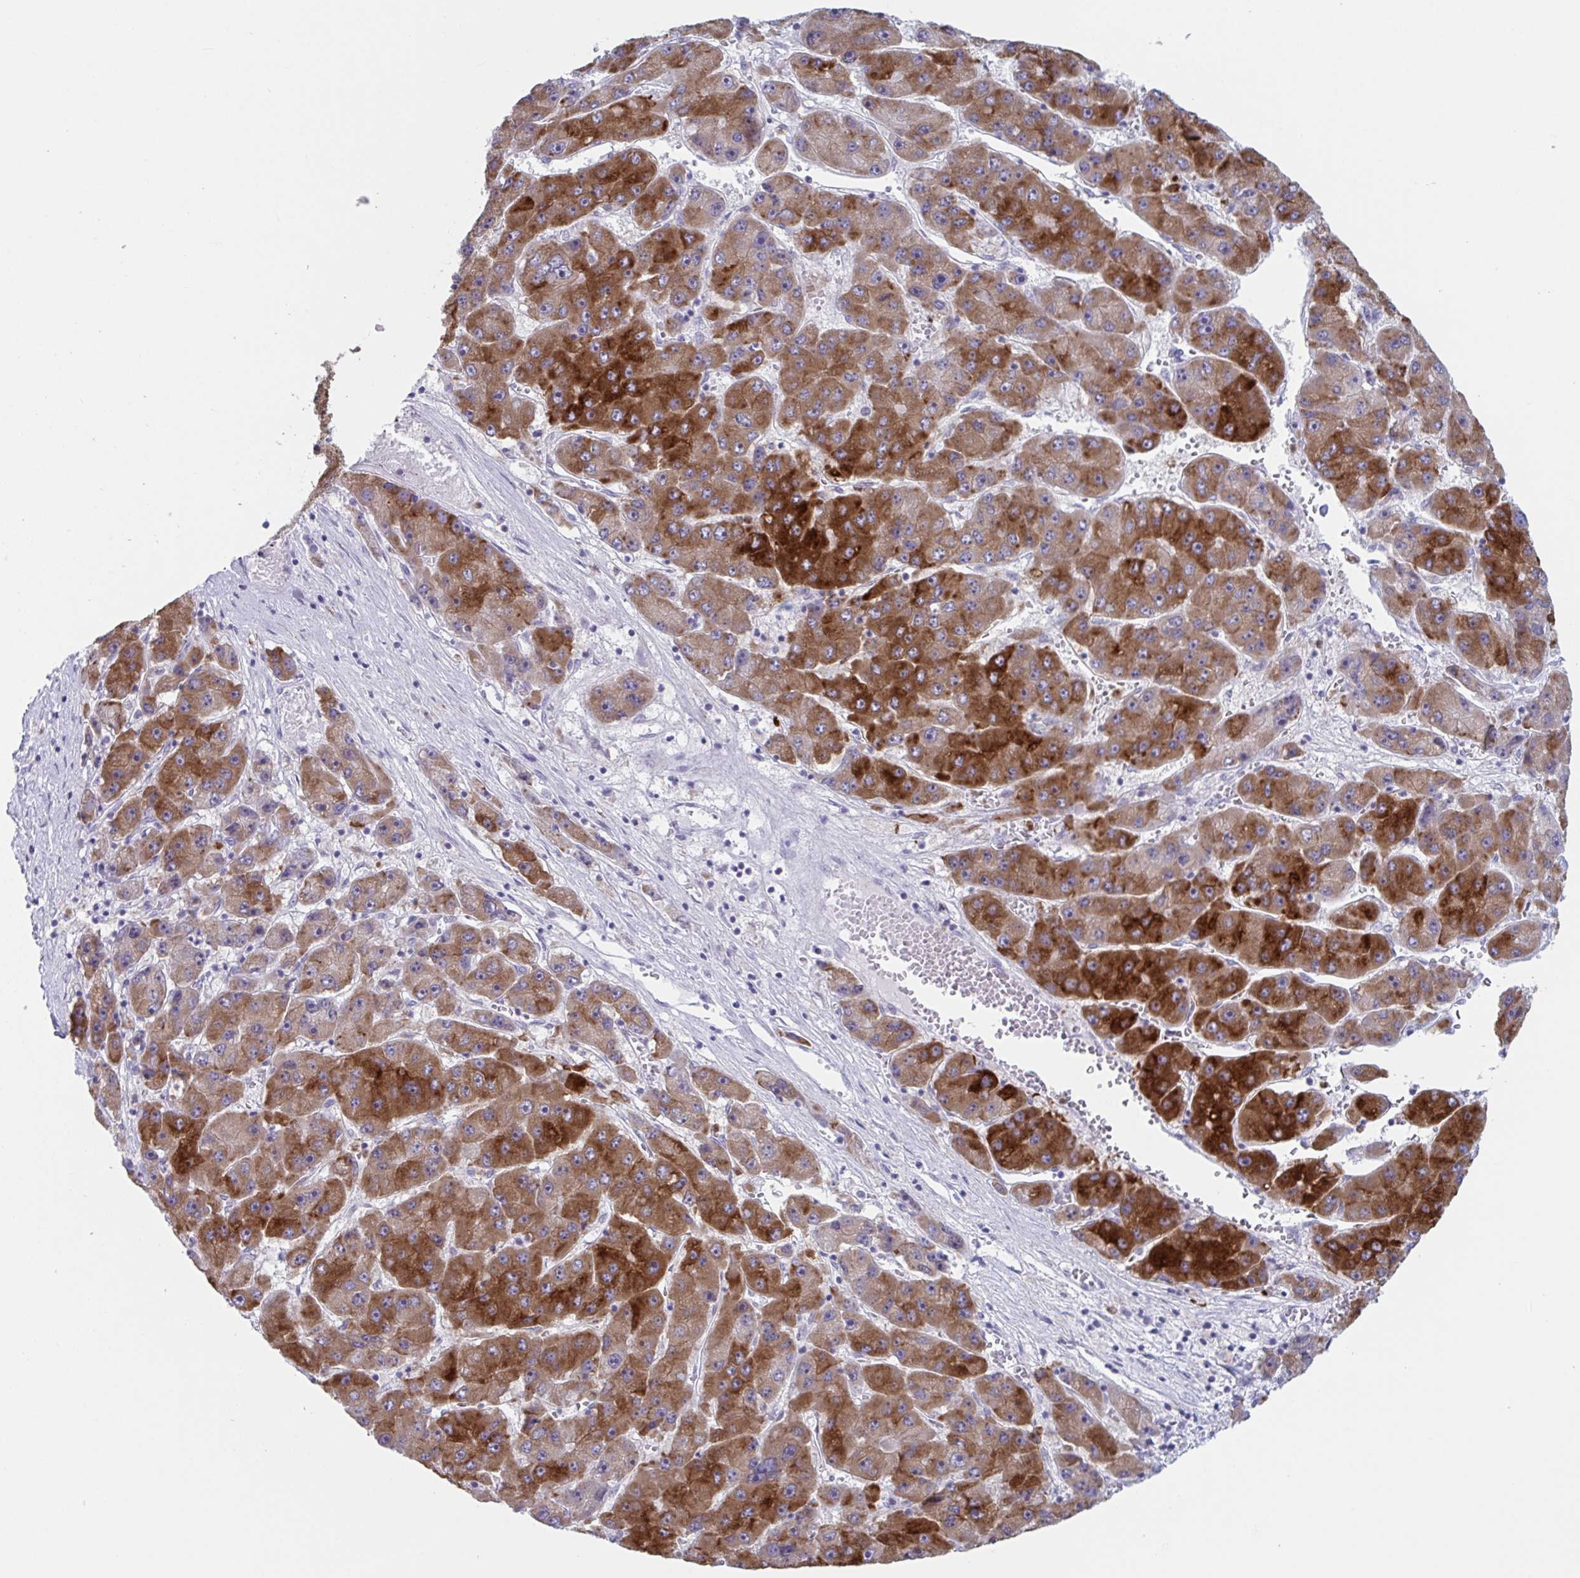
{"staining": {"intensity": "strong", "quantity": ">75%", "location": "cytoplasmic/membranous"}, "tissue": "liver cancer", "cell_type": "Tumor cells", "image_type": "cancer", "snomed": [{"axis": "morphology", "description": "Carcinoma, Hepatocellular, NOS"}, {"axis": "topography", "description": "Liver"}], "caption": "Approximately >75% of tumor cells in liver cancer (hepatocellular carcinoma) exhibit strong cytoplasmic/membranous protein positivity as visualized by brown immunohistochemical staining.", "gene": "CYP4F11", "patient": {"sex": "female", "age": 61}}